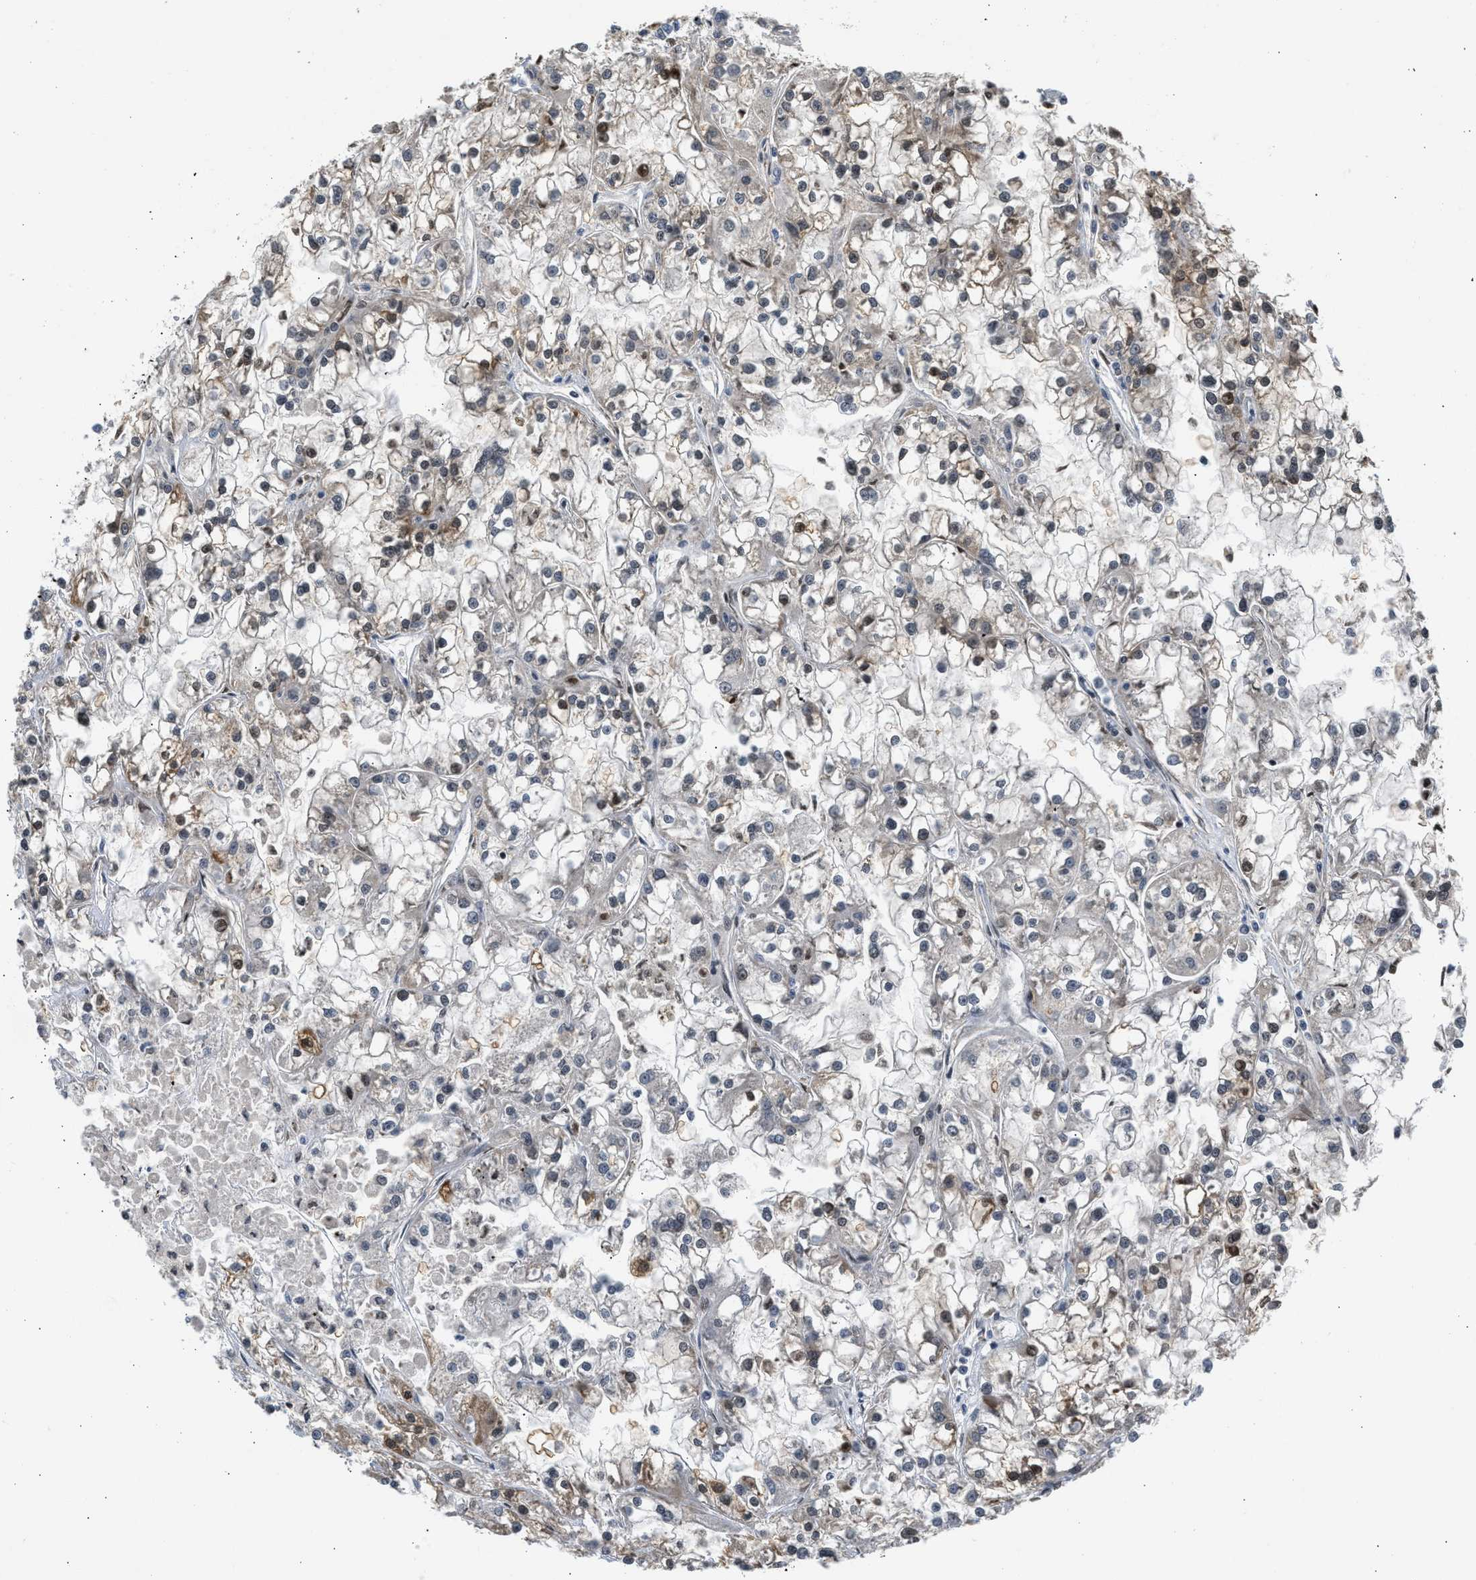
{"staining": {"intensity": "moderate", "quantity": "<25%", "location": "cytoplasmic/membranous,nuclear"}, "tissue": "renal cancer", "cell_type": "Tumor cells", "image_type": "cancer", "snomed": [{"axis": "morphology", "description": "Adenocarcinoma, NOS"}, {"axis": "topography", "description": "Kidney"}], "caption": "Adenocarcinoma (renal) stained with DAB immunohistochemistry (IHC) displays low levels of moderate cytoplasmic/membranous and nuclear staining in approximately <25% of tumor cells. (Stains: DAB in brown, nuclei in blue, Microscopy: brightfield microscopy at high magnification).", "gene": "OLIG3", "patient": {"sex": "female", "age": 52}}